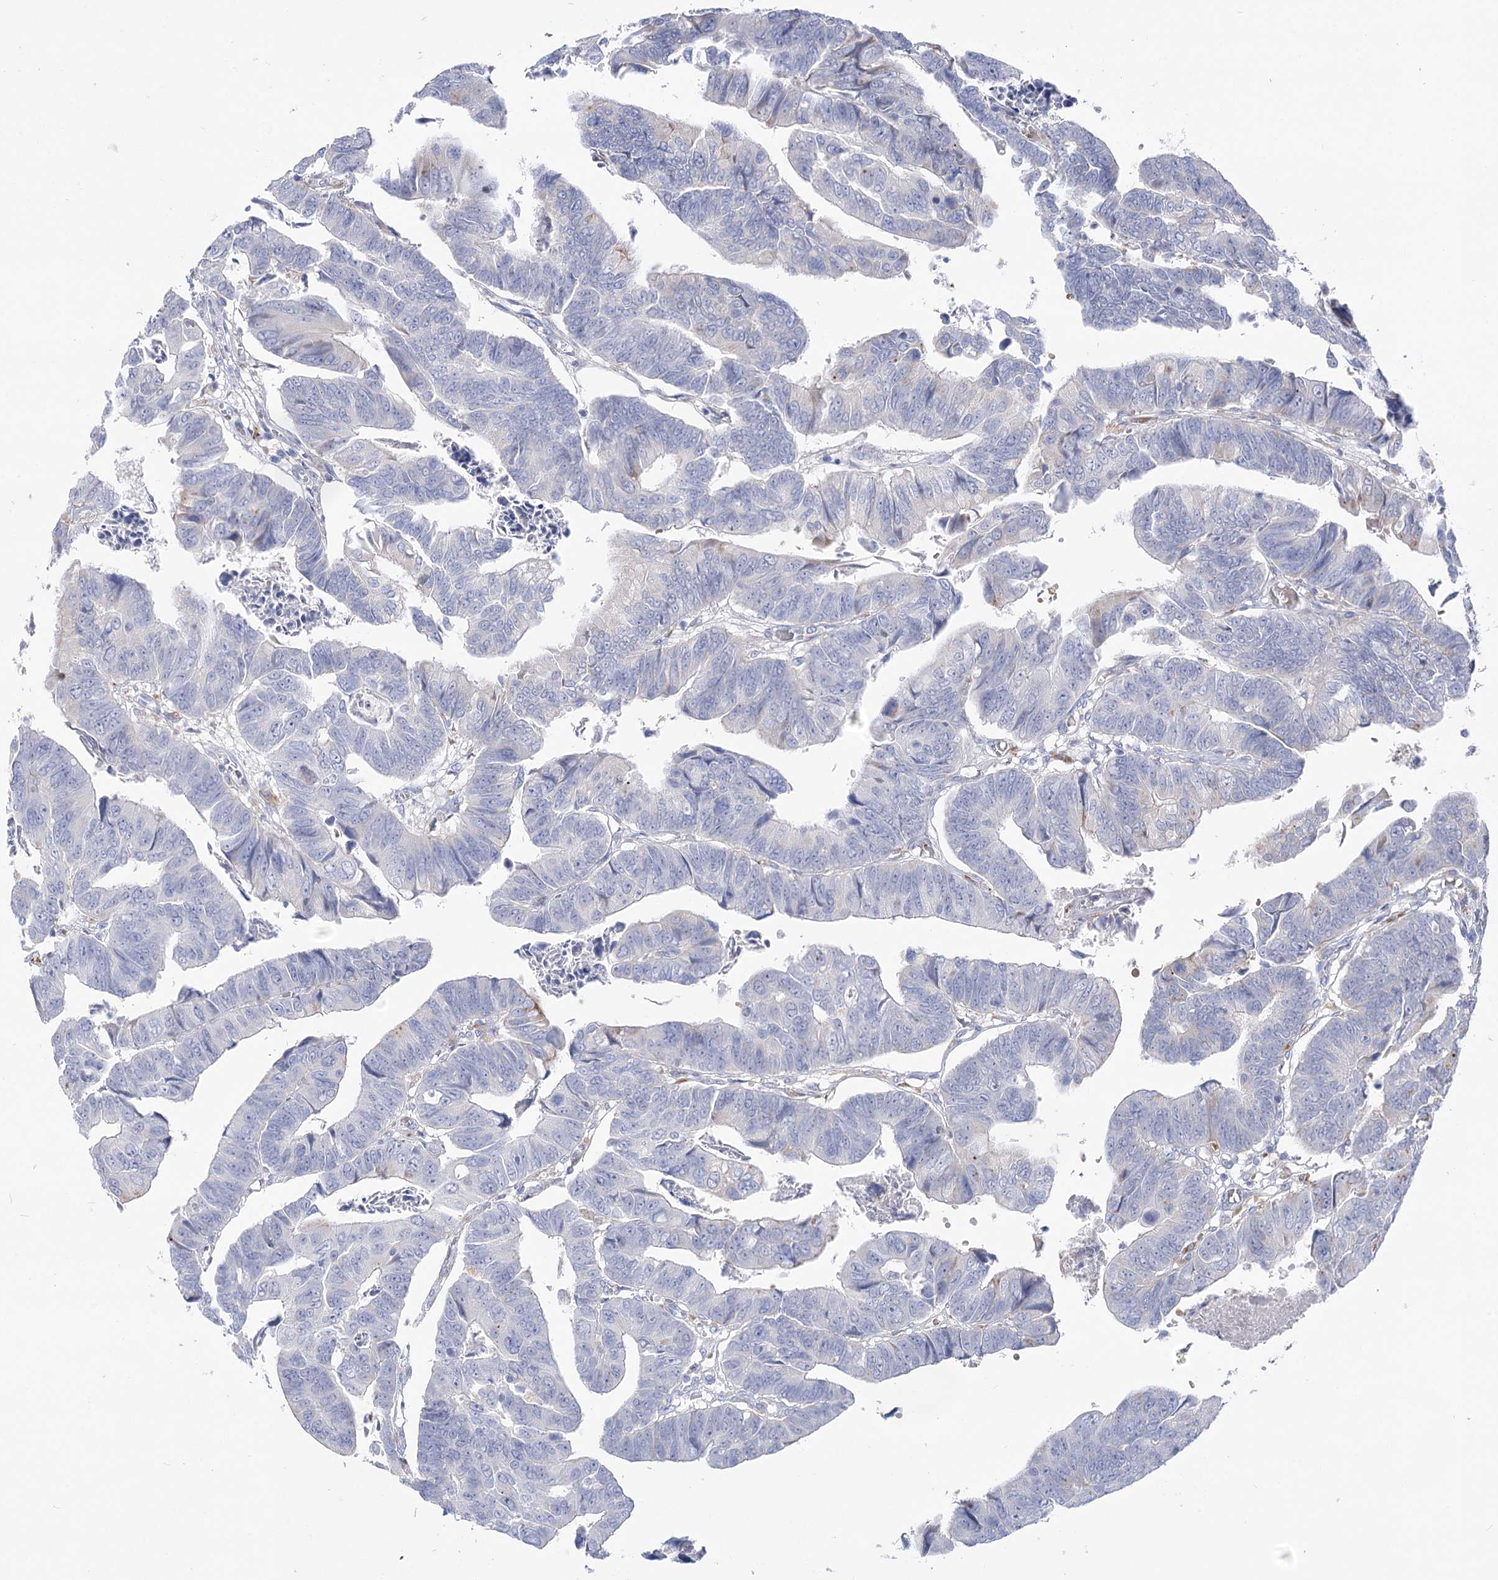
{"staining": {"intensity": "negative", "quantity": "none", "location": "none"}, "tissue": "colorectal cancer", "cell_type": "Tumor cells", "image_type": "cancer", "snomed": [{"axis": "morphology", "description": "Adenocarcinoma, NOS"}, {"axis": "topography", "description": "Rectum"}], "caption": "Human colorectal cancer (adenocarcinoma) stained for a protein using immunohistochemistry exhibits no expression in tumor cells.", "gene": "SIAE", "patient": {"sex": "female", "age": 65}}